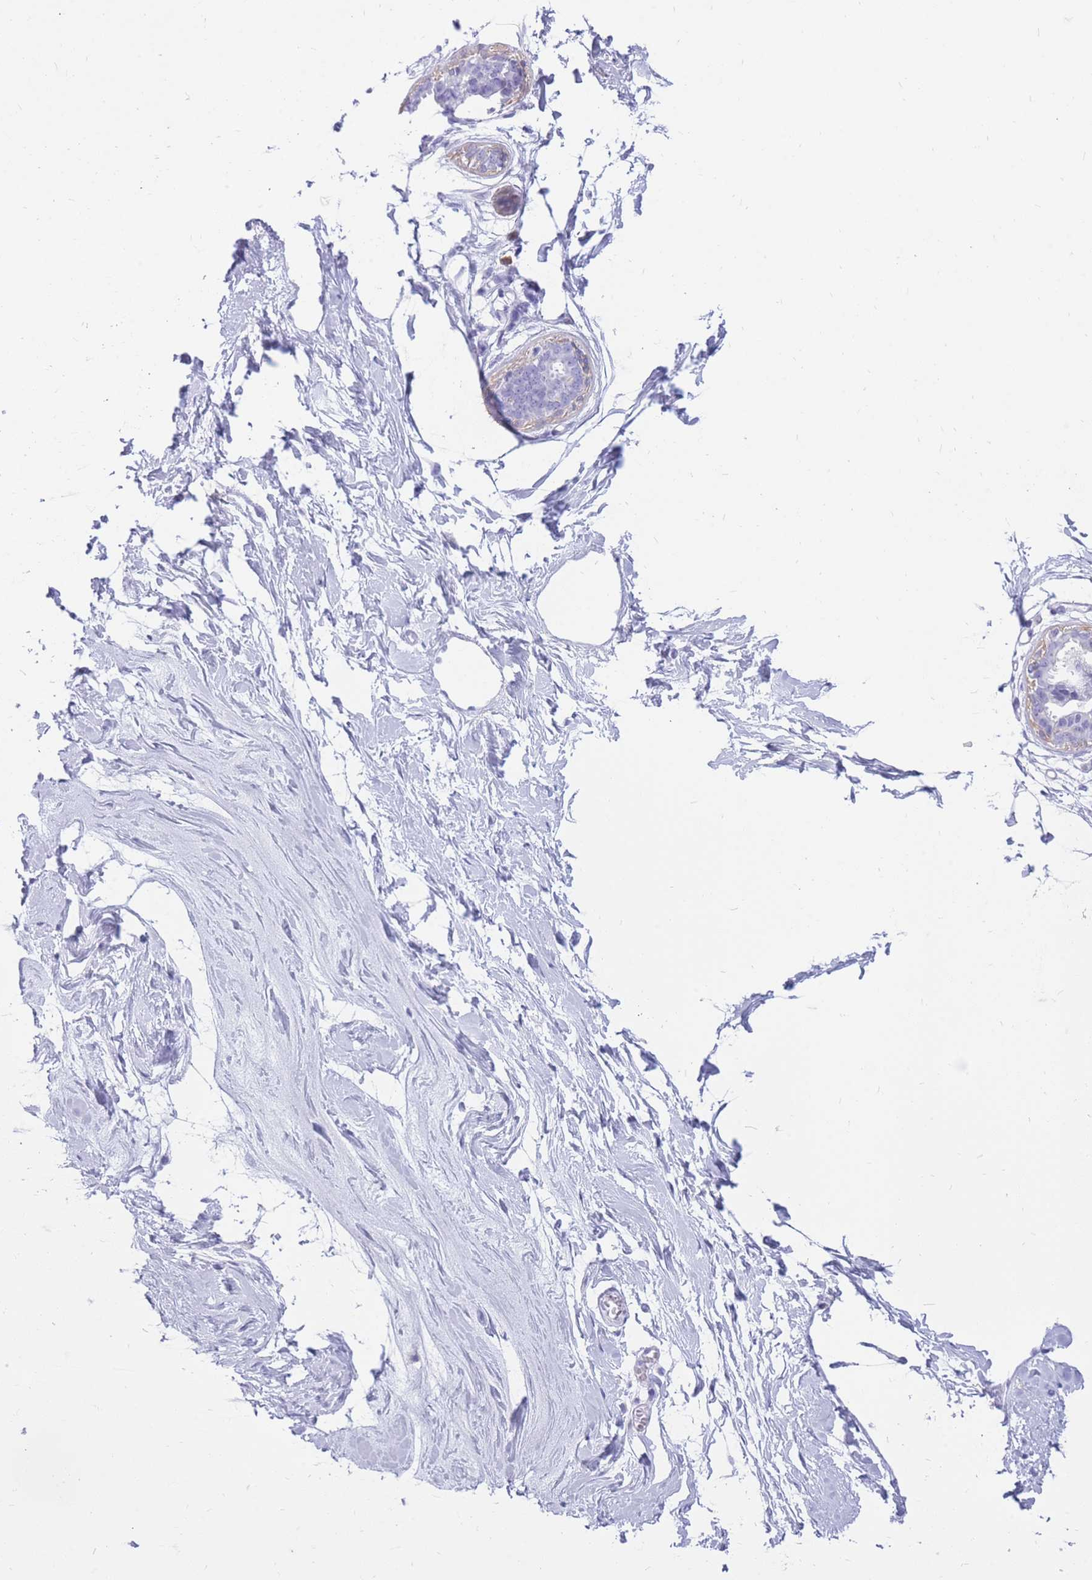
{"staining": {"intensity": "negative", "quantity": "none", "location": "none"}, "tissue": "breast", "cell_type": "Adipocytes", "image_type": "normal", "snomed": [{"axis": "morphology", "description": "Normal tissue, NOS"}, {"axis": "topography", "description": "Breast"}], "caption": "IHC micrograph of unremarkable breast: human breast stained with DAB (3,3'-diaminobenzidine) exhibits no significant protein positivity in adipocytes.", "gene": "ZFP37", "patient": {"sex": "female", "age": 45}}